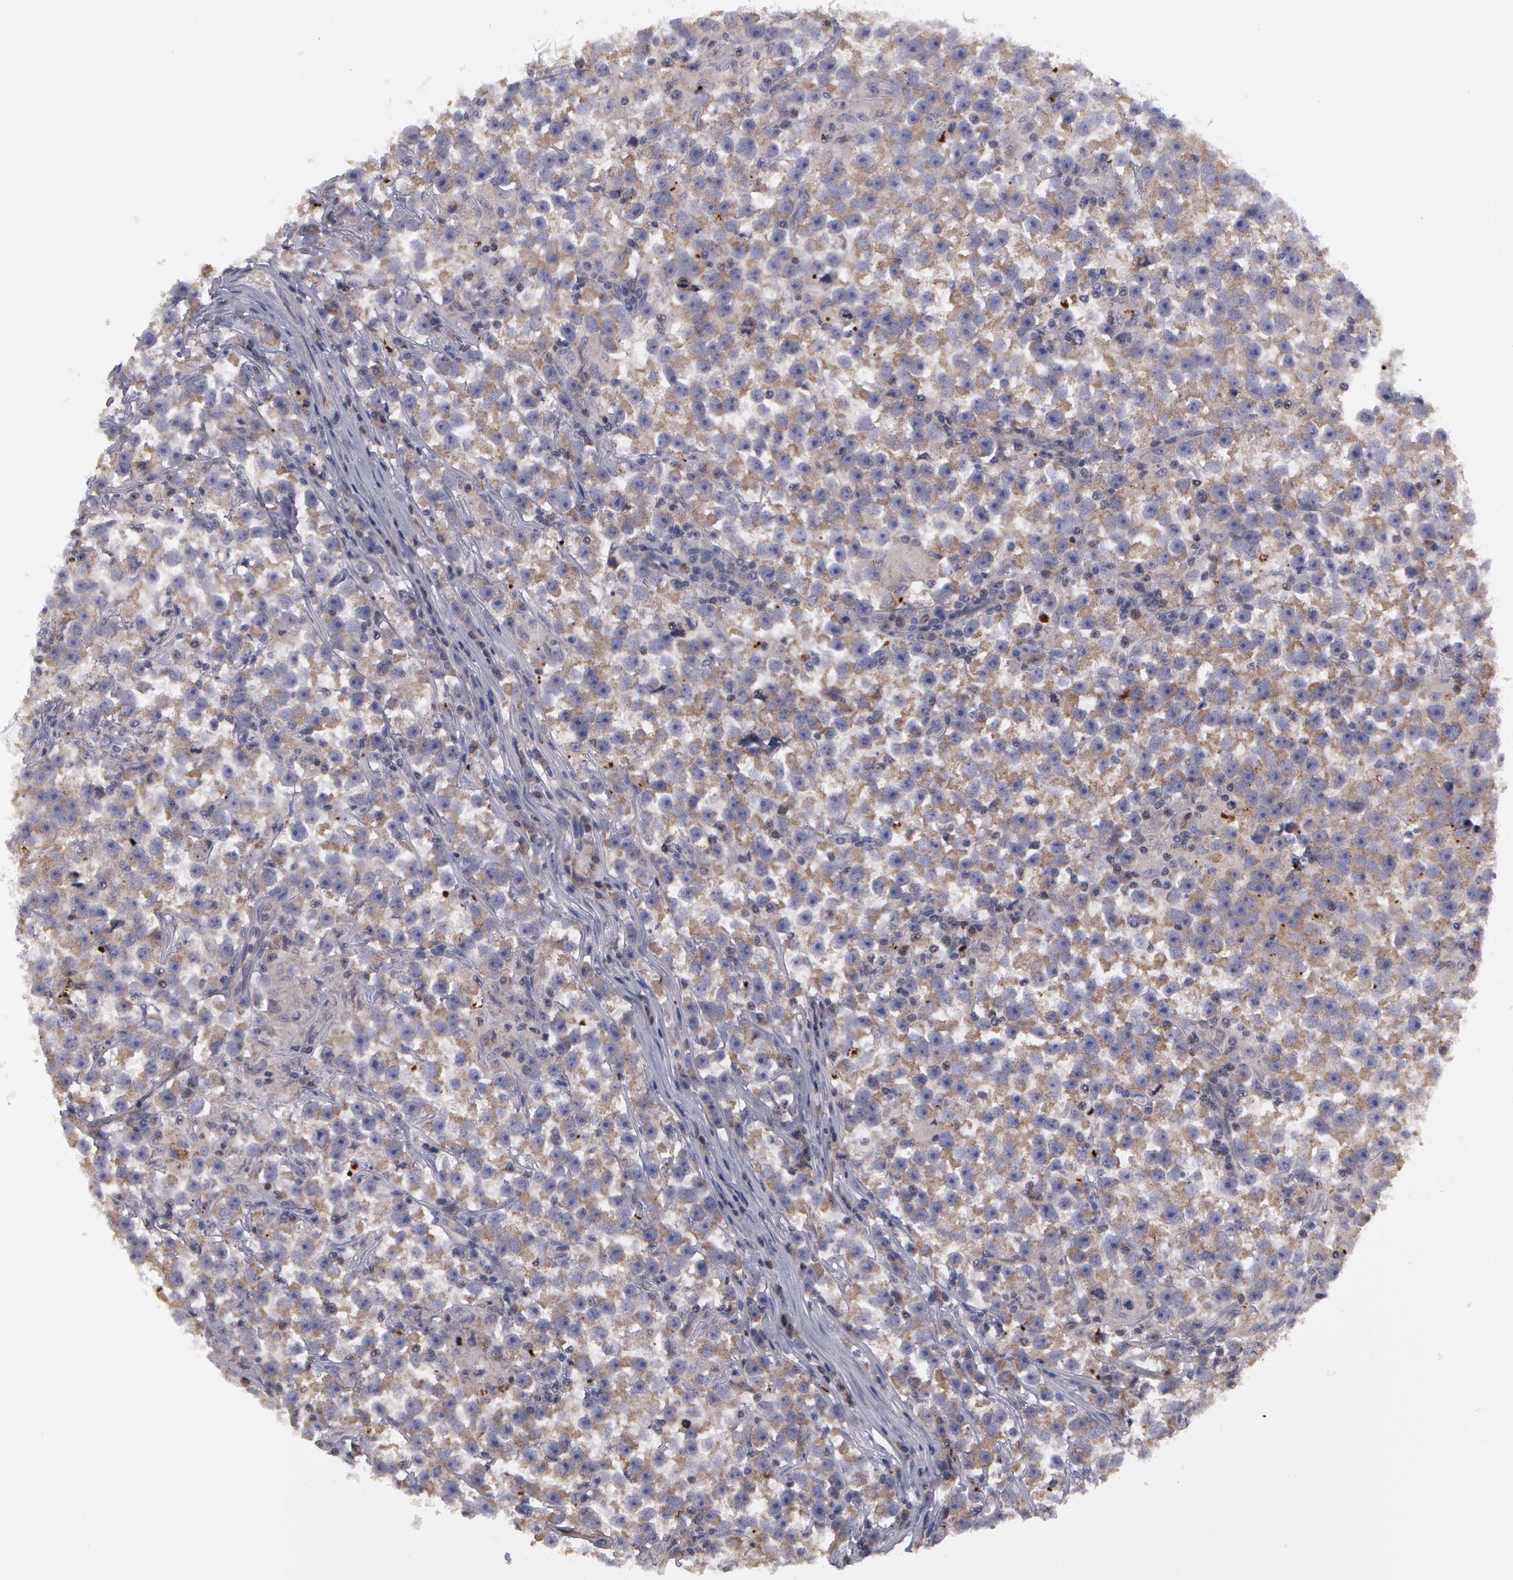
{"staining": {"intensity": "weak", "quantity": "25%-75%", "location": "cytoplasmic/membranous"}, "tissue": "testis cancer", "cell_type": "Tumor cells", "image_type": "cancer", "snomed": [{"axis": "morphology", "description": "Seminoma, NOS"}, {"axis": "topography", "description": "Testis"}], "caption": "Seminoma (testis) was stained to show a protein in brown. There is low levels of weak cytoplasmic/membranous staining in about 25%-75% of tumor cells.", "gene": "ERBB2", "patient": {"sex": "male", "age": 33}}